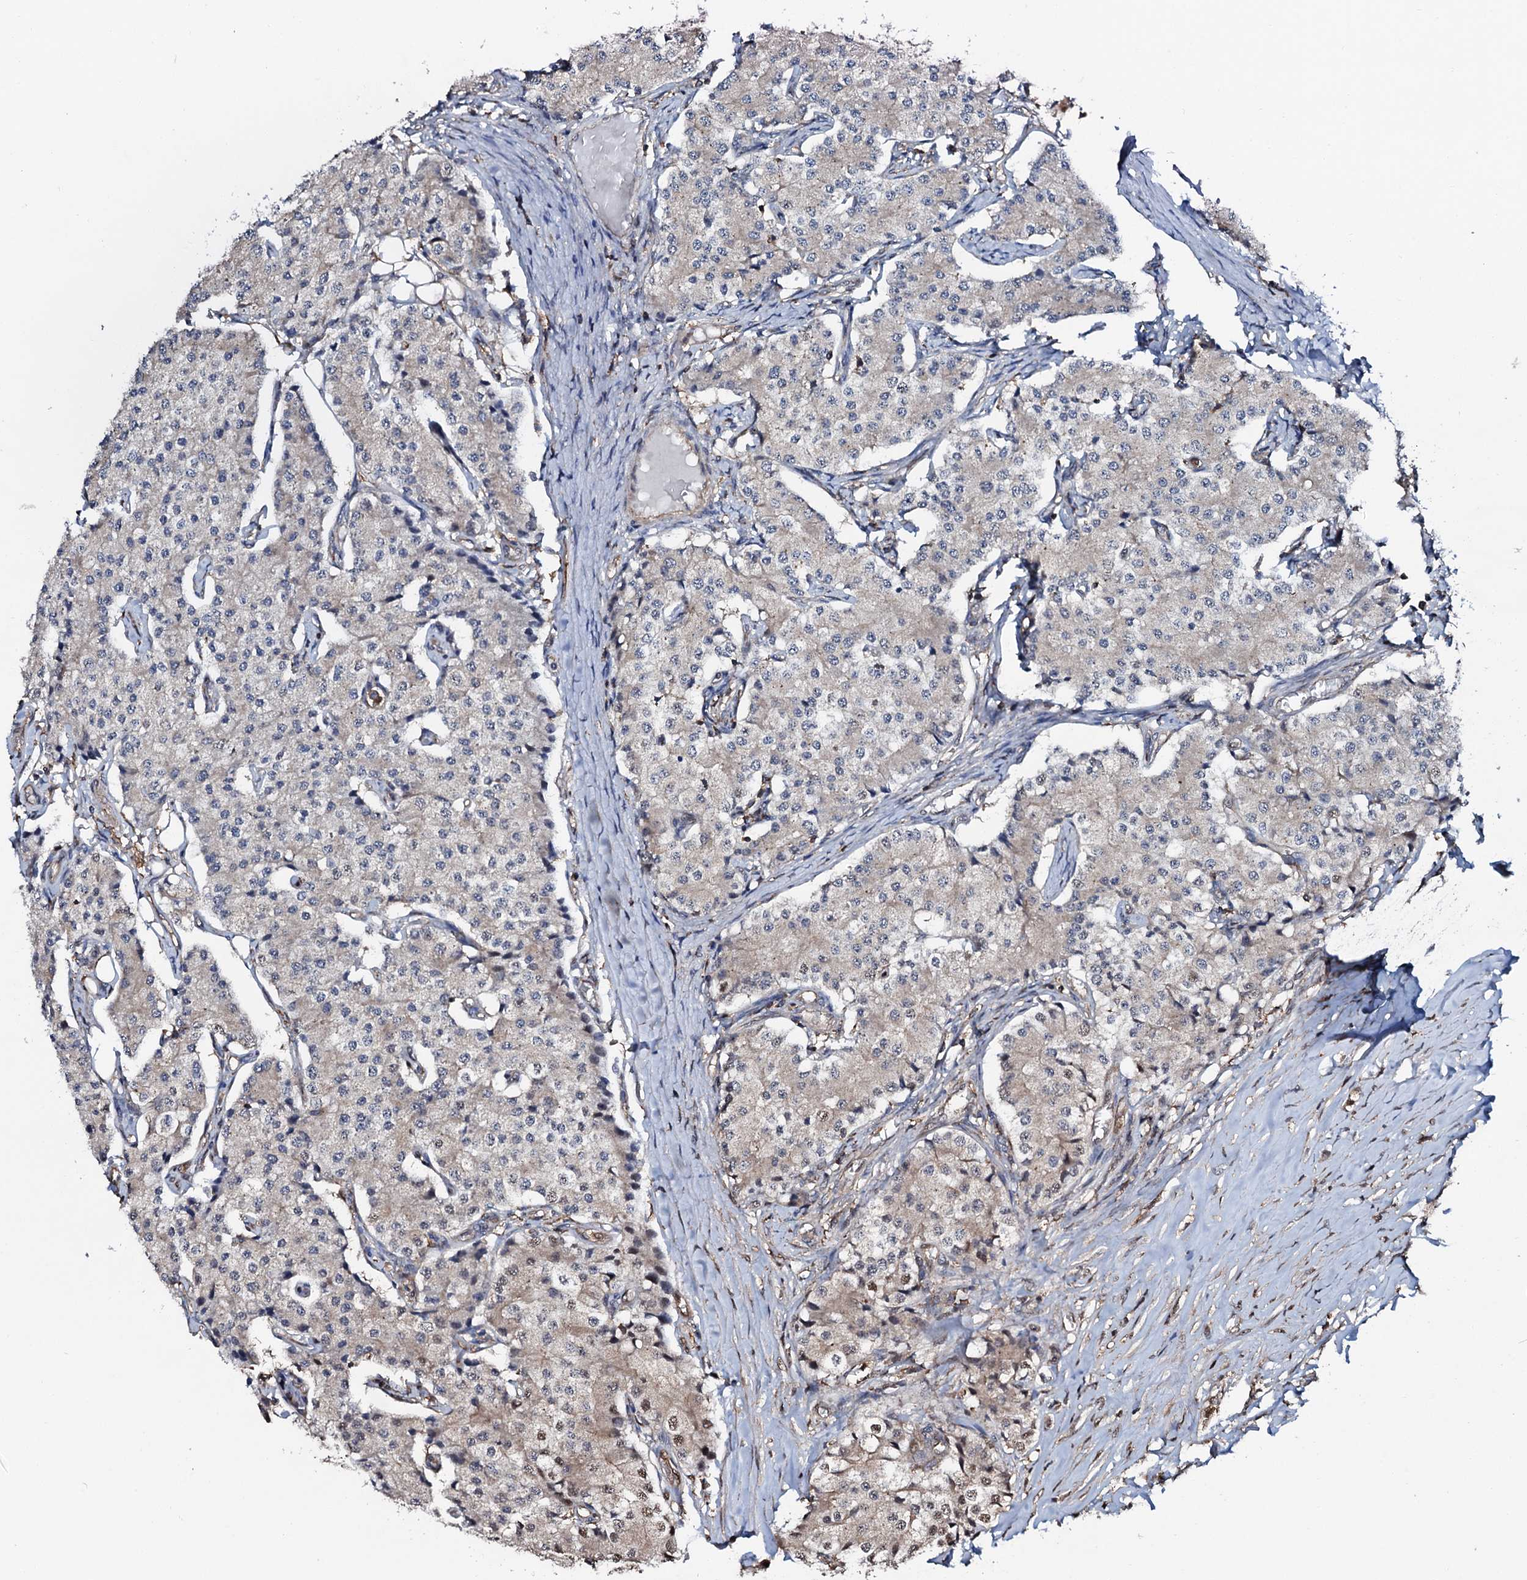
{"staining": {"intensity": "negative", "quantity": "none", "location": "none"}, "tissue": "carcinoid", "cell_type": "Tumor cells", "image_type": "cancer", "snomed": [{"axis": "morphology", "description": "Carcinoid, malignant, NOS"}, {"axis": "topography", "description": "Colon"}], "caption": "DAB (3,3'-diaminobenzidine) immunohistochemical staining of carcinoid exhibits no significant positivity in tumor cells.", "gene": "COG6", "patient": {"sex": "female", "age": 52}}